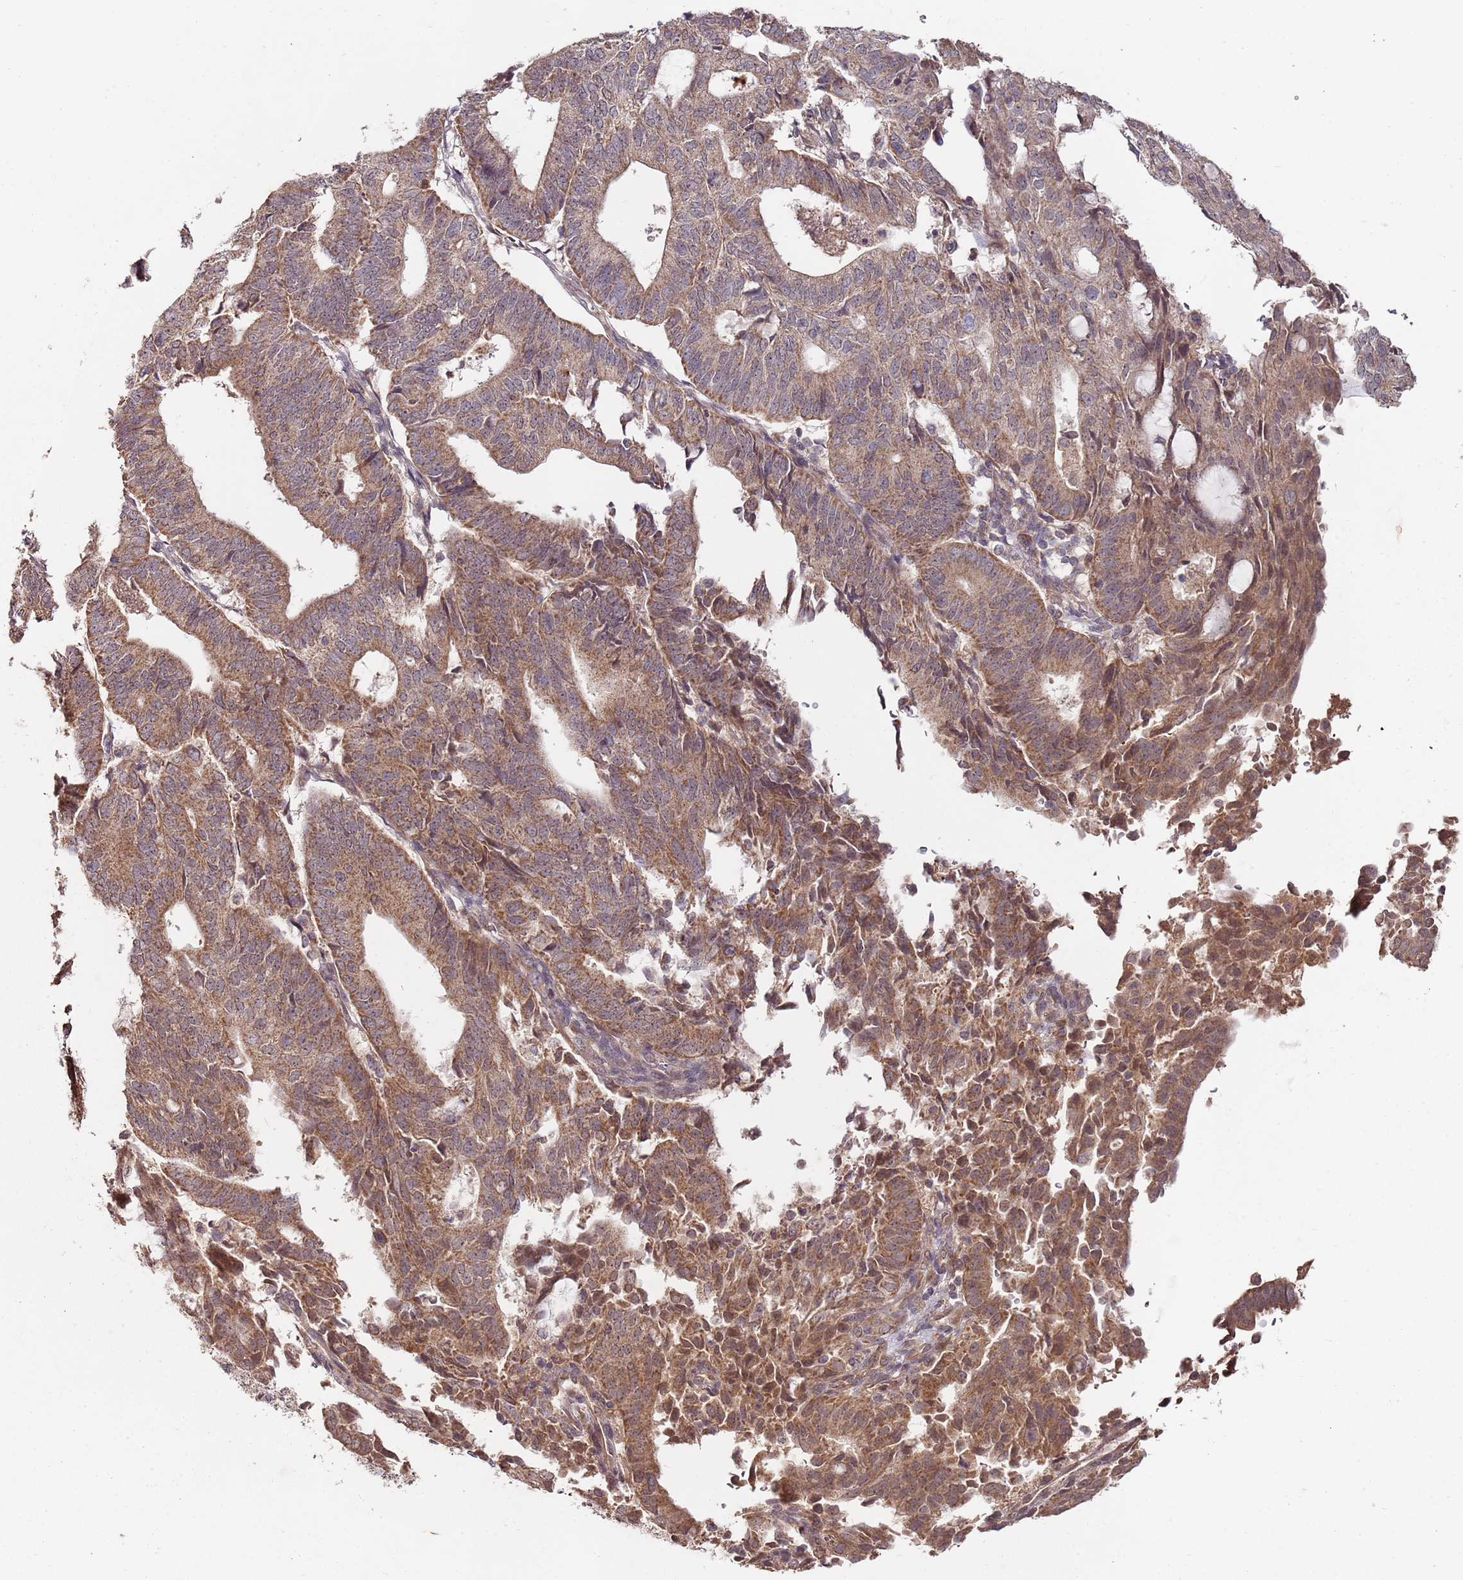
{"staining": {"intensity": "moderate", "quantity": ">75%", "location": "cytoplasmic/membranous"}, "tissue": "endometrial cancer", "cell_type": "Tumor cells", "image_type": "cancer", "snomed": [{"axis": "morphology", "description": "Adenocarcinoma, NOS"}, {"axis": "topography", "description": "Endometrium"}], "caption": "Moderate cytoplasmic/membranous staining is seen in about >75% of tumor cells in adenocarcinoma (endometrial). (Brightfield microscopy of DAB IHC at high magnification).", "gene": "LIN37", "patient": {"sex": "female", "age": 70}}